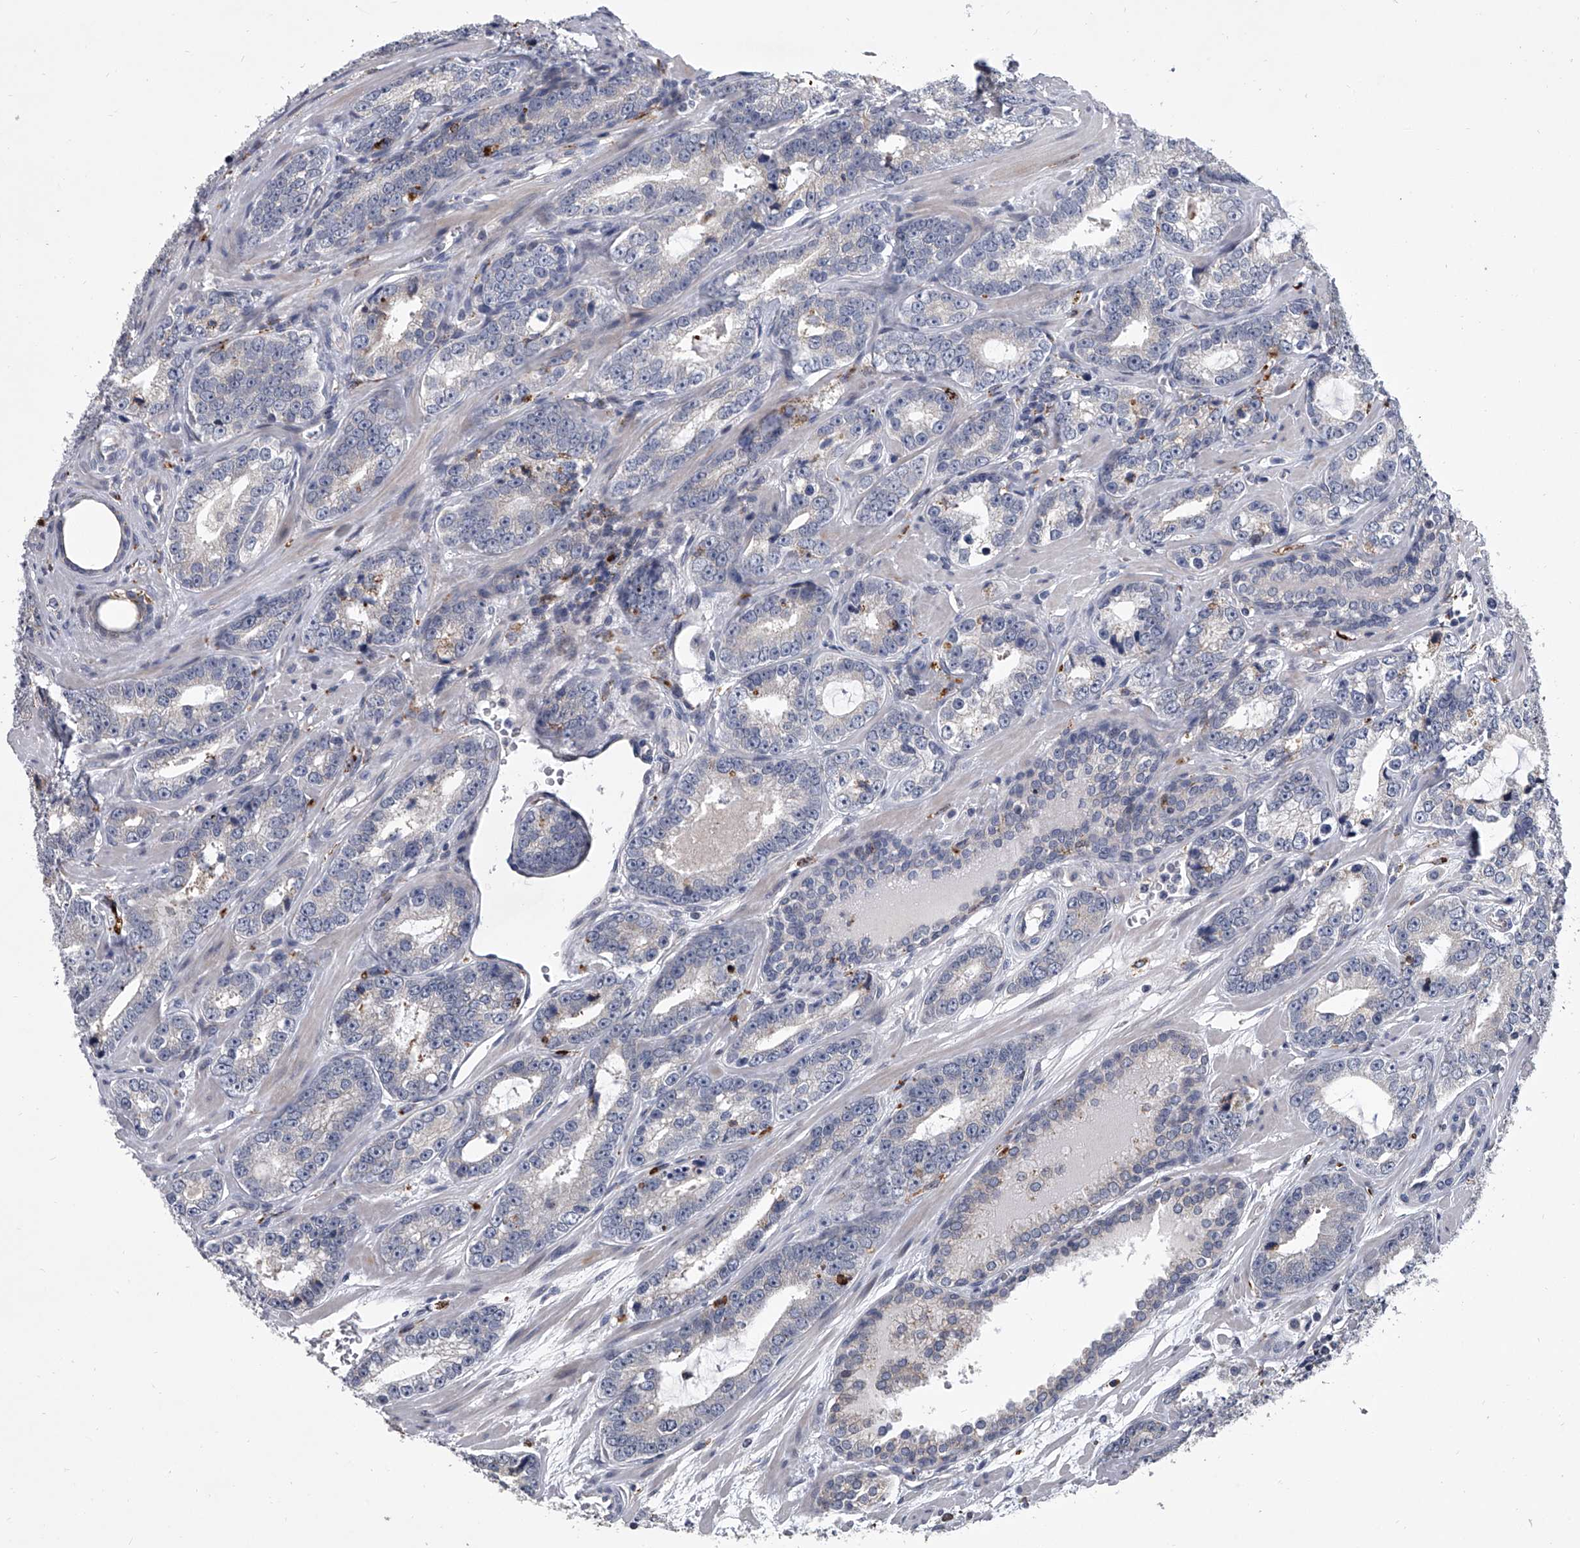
{"staining": {"intensity": "negative", "quantity": "none", "location": "none"}, "tissue": "prostate cancer", "cell_type": "Tumor cells", "image_type": "cancer", "snomed": [{"axis": "morphology", "description": "Adenocarcinoma, High grade"}, {"axis": "topography", "description": "Prostate"}], "caption": "Human adenocarcinoma (high-grade) (prostate) stained for a protein using immunohistochemistry (IHC) shows no staining in tumor cells.", "gene": "TRIM8", "patient": {"sex": "male", "age": 62}}